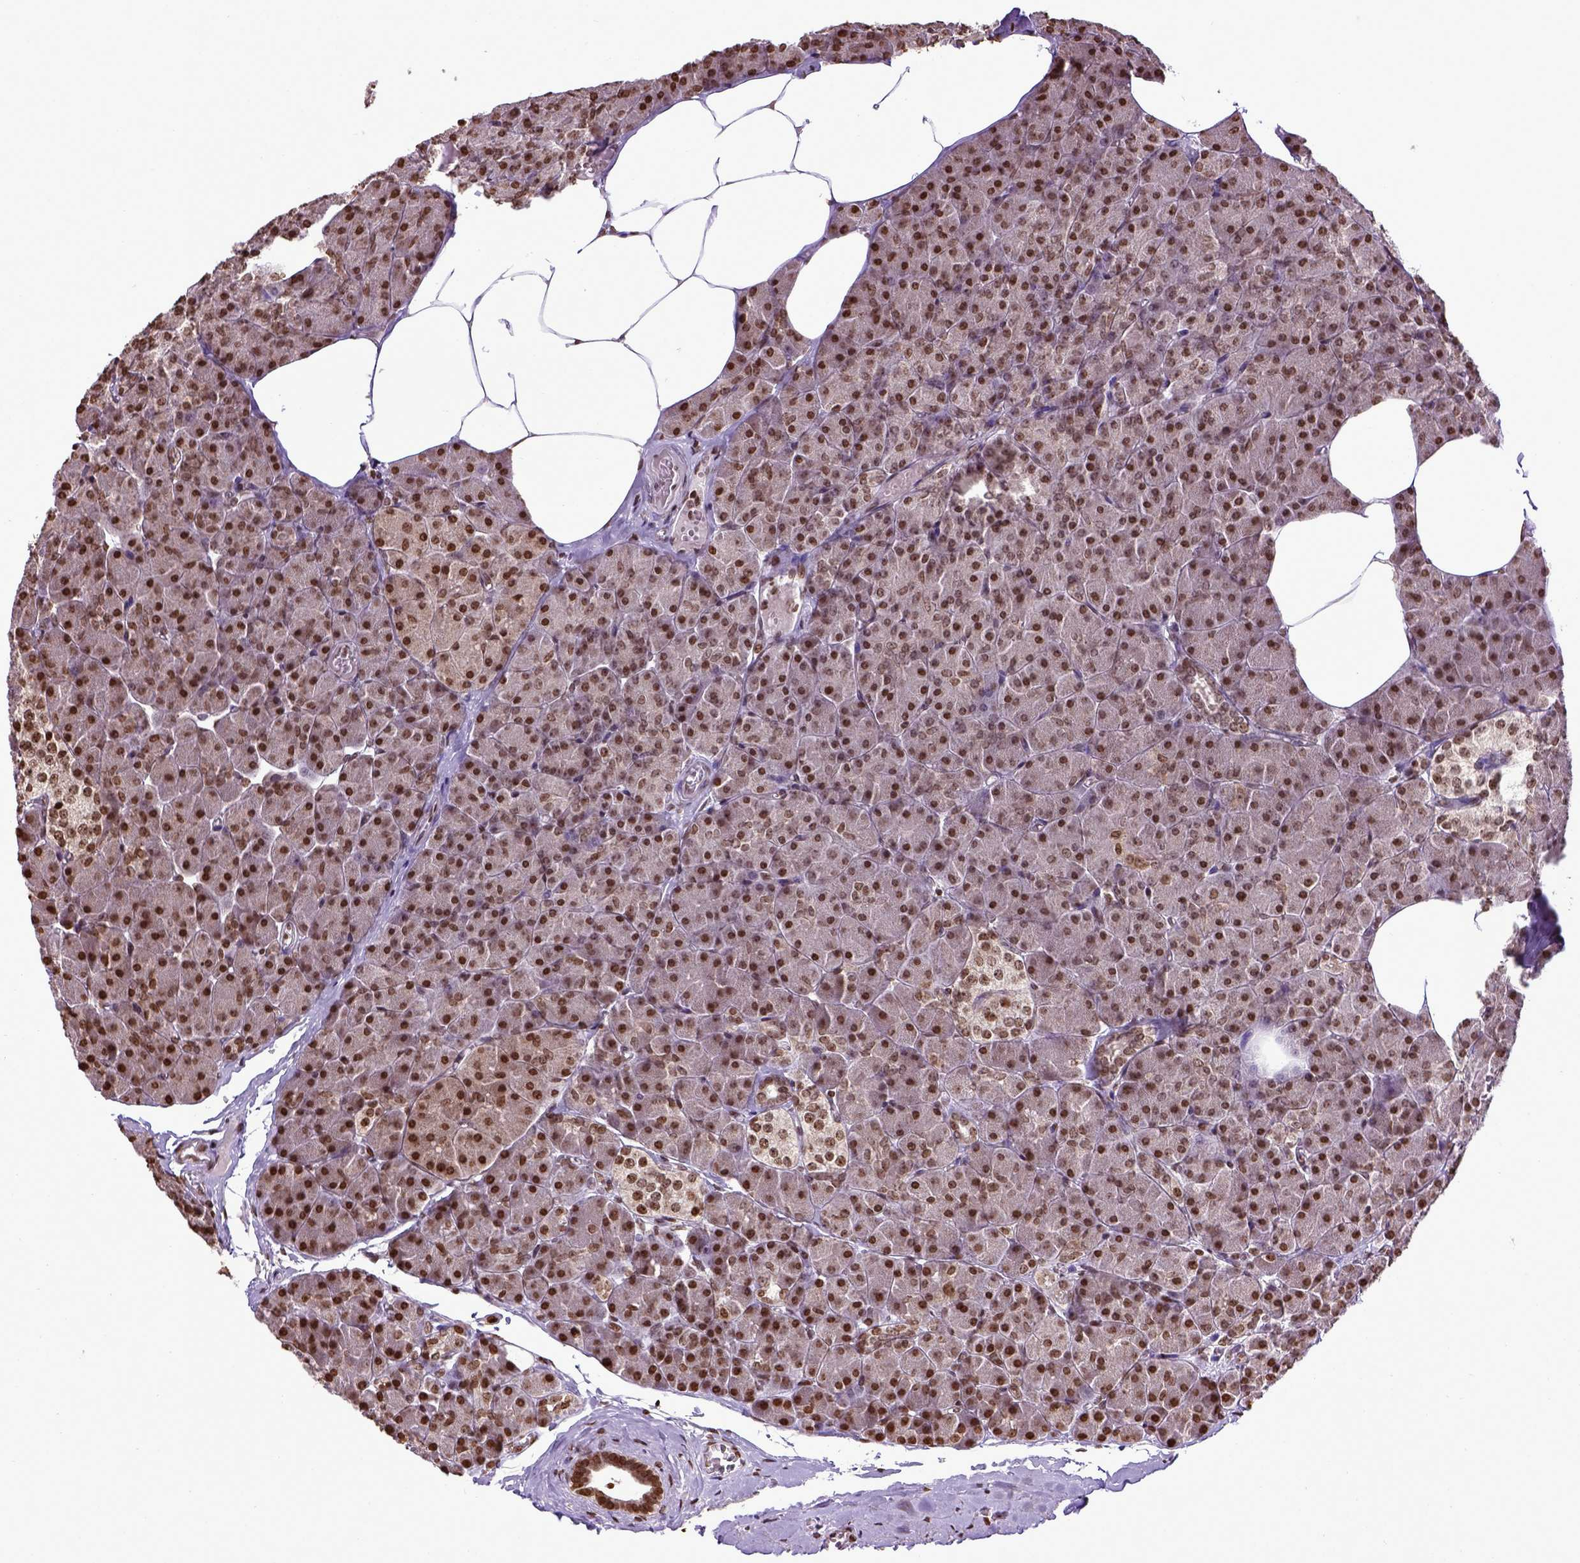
{"staining": {"intensity": "moderate", "quantity": ">75%", "location": "nuclear"}, "tissue": "pancreas", "cell_type": "Exocrine glandular cells", "image_type": "normal", "snomed": [{"axis": "morphology", "description": "Normal tissue, NOS"}, {"axis": "topography", "description": "Pancreas"}], "caption": "Exocrine glandular cells exhibit medium levels of moderate nuclear positivity in approximately >75% of cells in normal pancreas.", "gene": "ZNF75D", "patient": {"sex": "female", "age": 45}}